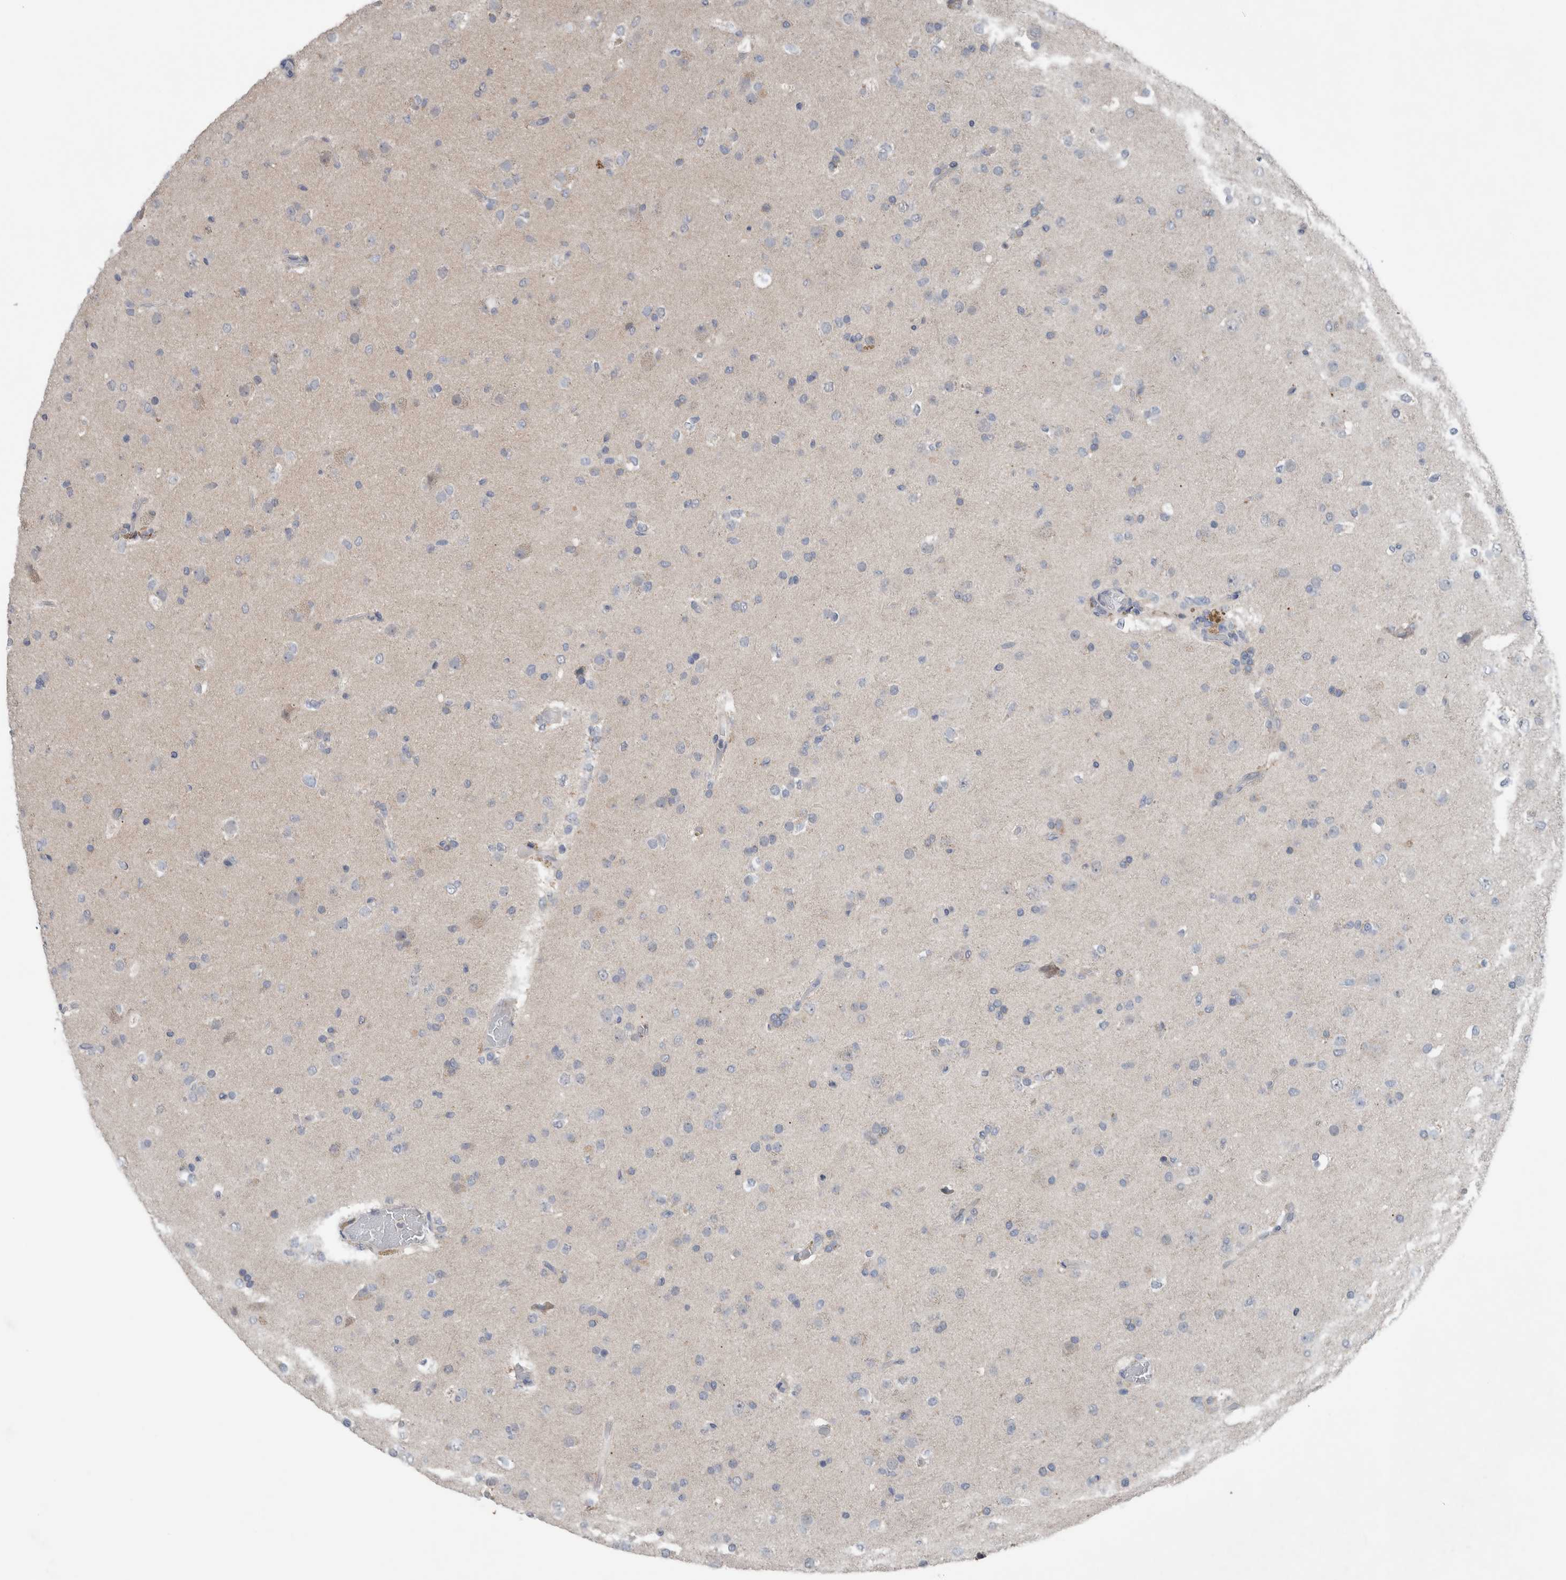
{"staining": {"intensity": "negative", "quantity": "none", "location": "none"}, "tissue": "glioma", "cell_type": "Tumor cells", "image_type": "cancer", "snomed": [{"axis": "morphology", "description": "Glioma, malignant, Low grade"}, {"axis": "topography", "description": "Brain"}], "caption": "High magnification brightfield microscopy of low-grade glioma (malignant) stained with DAB (3,3'-diaminobenzidine) (brown) and counterstained with hematoxylin (blue): tumor cells show no significant expression.", "gene": "CRNN", "patient": {"sex": "male", "age": 65}}